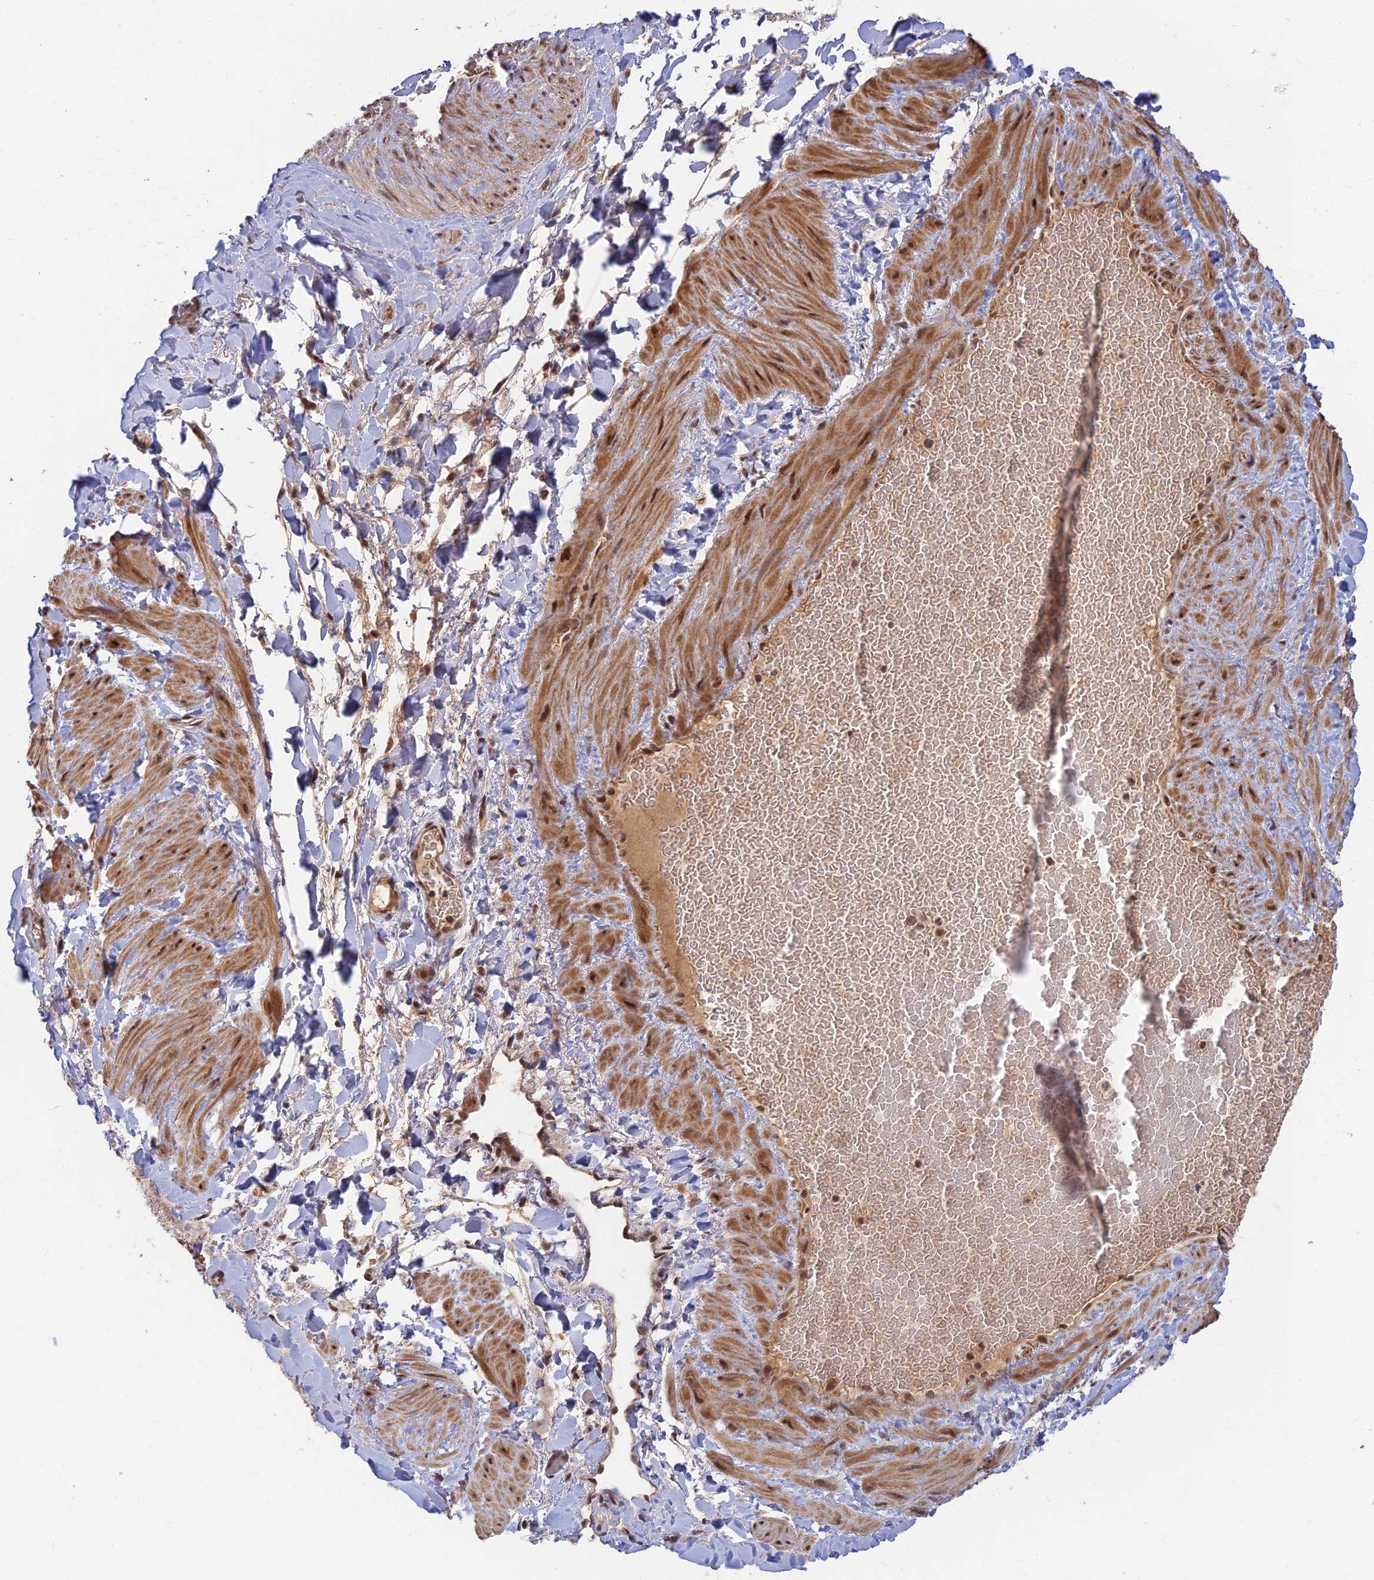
{"staining": {"intensity": "weak", "quantity": ">75%", "location": "nuclear"}, "tissue": "adipose tissue", "cell_type": "Adipocytes", "image_type": "normal", "snomed": [{"axis": "morphology", "description": "Normal tissue, NOS"}, {"axis": "topography", "description": "Soft tissue"}, {"axis": "topography", "description": "Vascular tissue"}], "caption": "Adipose tissue stained with a brown dye demonstrates weak nuclear positive positivity in approximately >75% of adipocytes.", "gene": "TCEA2", "patient": {"sex": "male", "age": 54}}